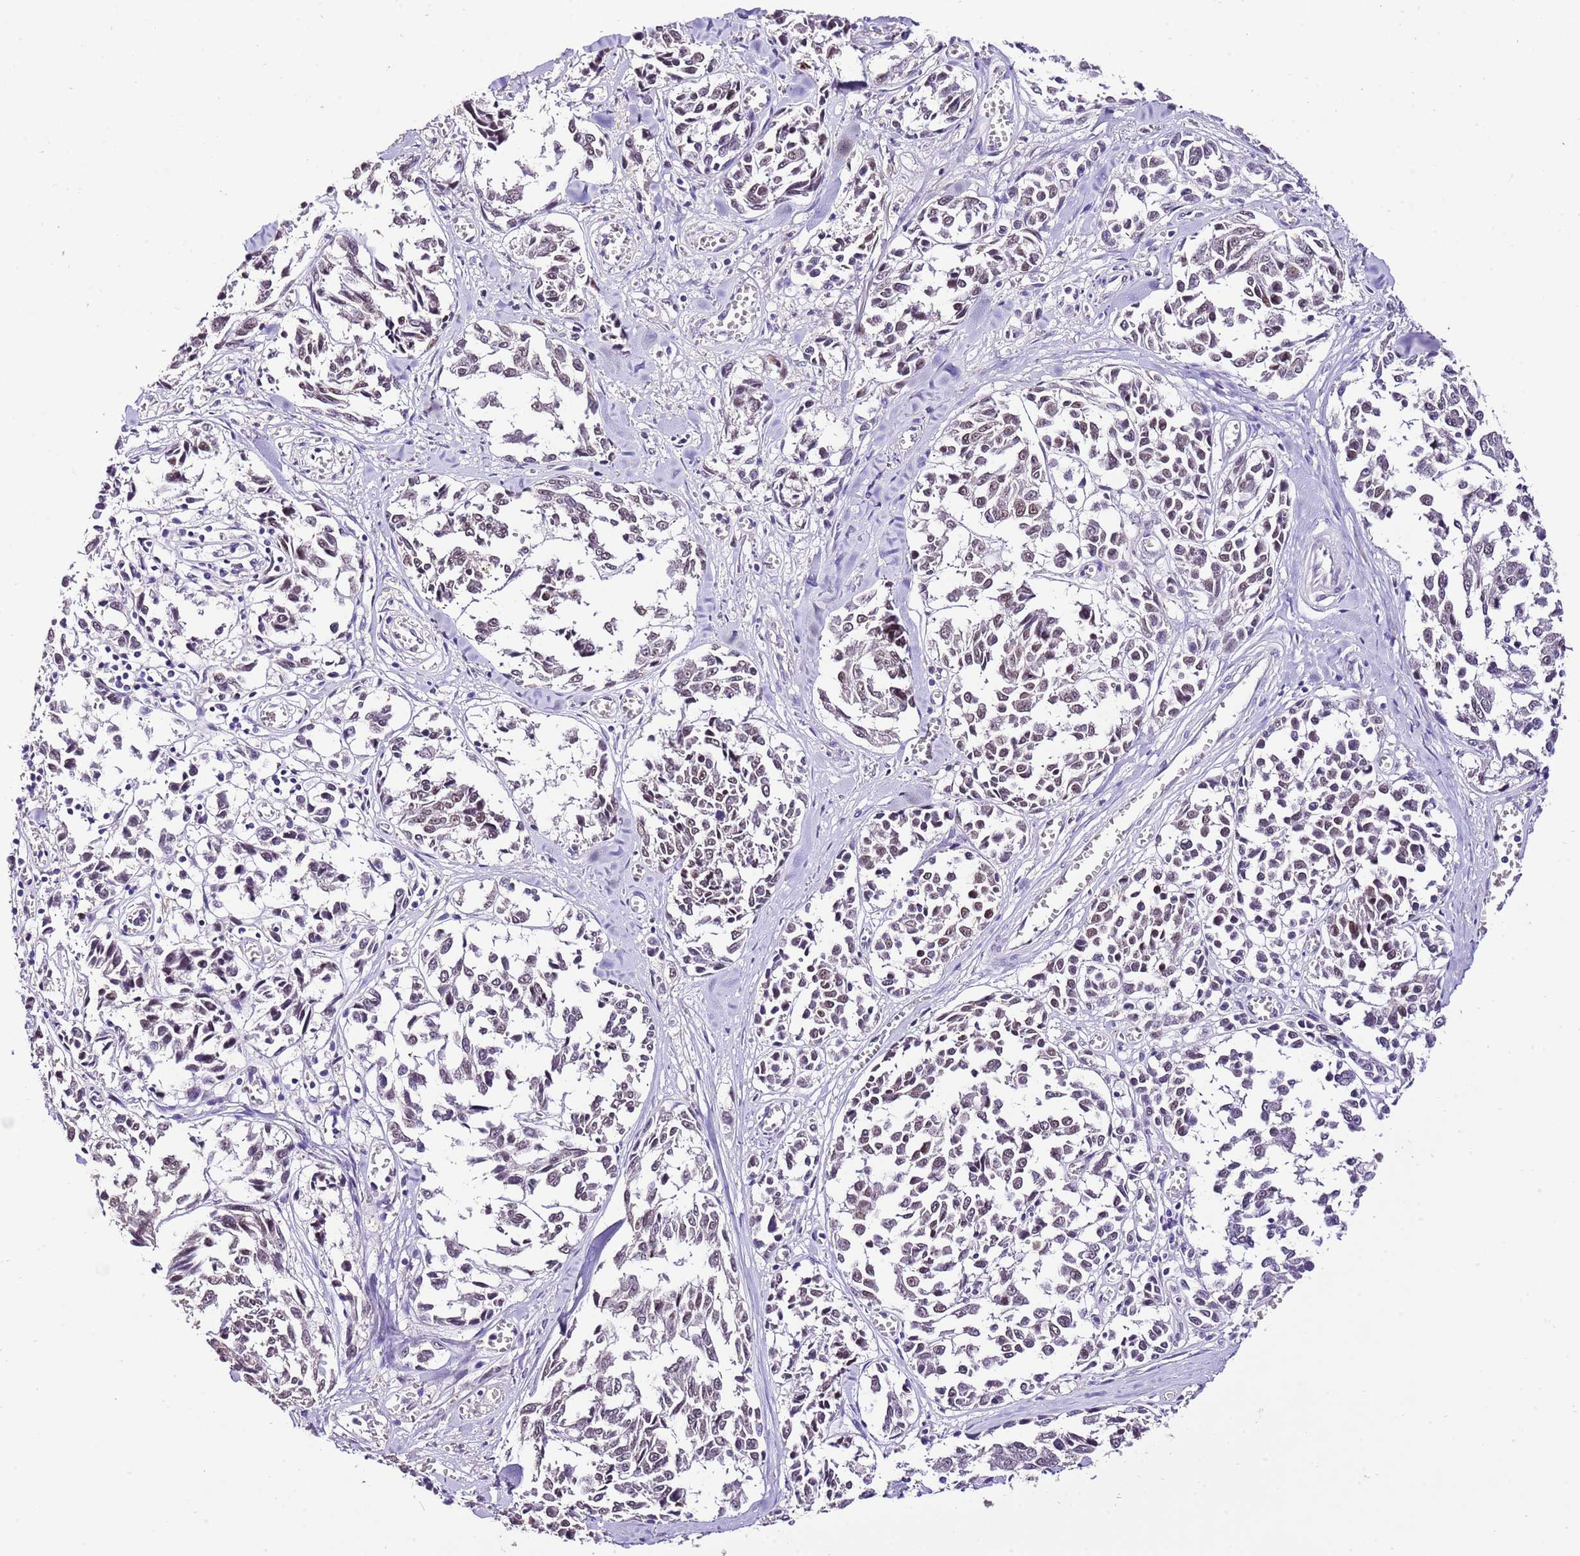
{"staining": {"intensity": "moderate", "quantity": ">75%", "location": "nuclear"}, "tissue": "melanoma", "cell_type": "Tumor cells", "image_type": "cancer", "snomed": [{"axis": "morphology", "description": "Malignant melanoma, NOS"}, {"axis": "topography", "description": "Skin"}], "caption": "A brown stain highlights moderate nuclear expression of a protein in human malignant melanoma tumor cells. The protein of interest is shown in brown color, while the nuclei are stained blue.", "gene": "IZUMO4", "patient": {"sex": "female", "age": 64}}